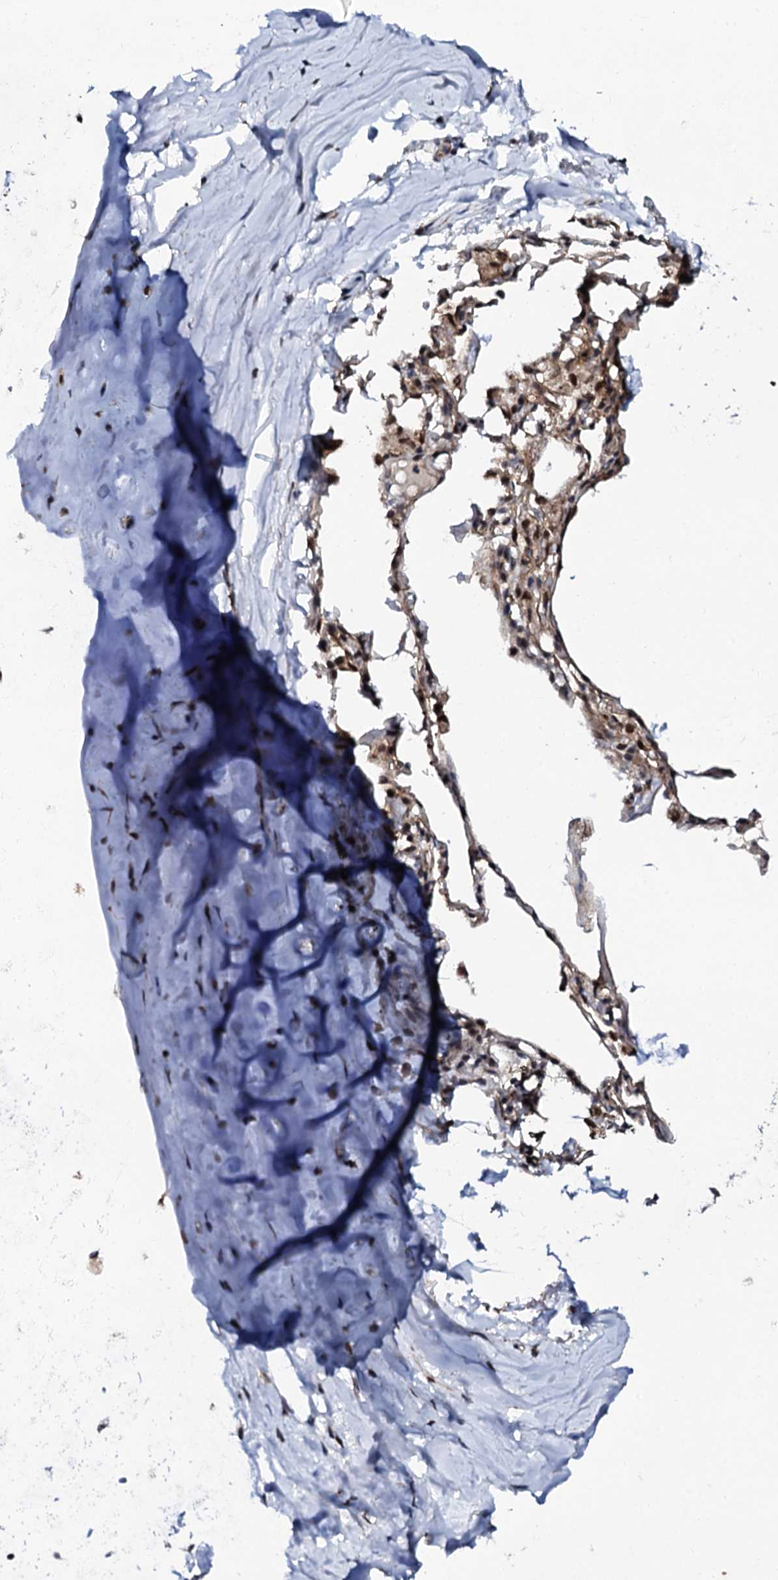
{"staining": {"intensity": "moderate", "quantity": "<25%", "location": "nuclear"}, "tissue": "adipose tissue", "cell_type": "Adipocytes", "image_type": "normal", "snomed": [{"axis": "morphology", "description": "Normal tissue, NOS"}, {"axis": "topography", "description": "Lymph node"}, {"axis": "topography", "description": "Bronchus"}], "caption": "High-magnification brightfield microscopy of benign adipose tissue stained with DAB (3,3'-diaminobenzidine) (brown) and counterstained with hematoxylin (blue). adipocytes exhibit moderate nuclear staining is present in approximately<25% of cells.", "gene": "CSTF3", "patient": {"sex": "male", "age": 63}}